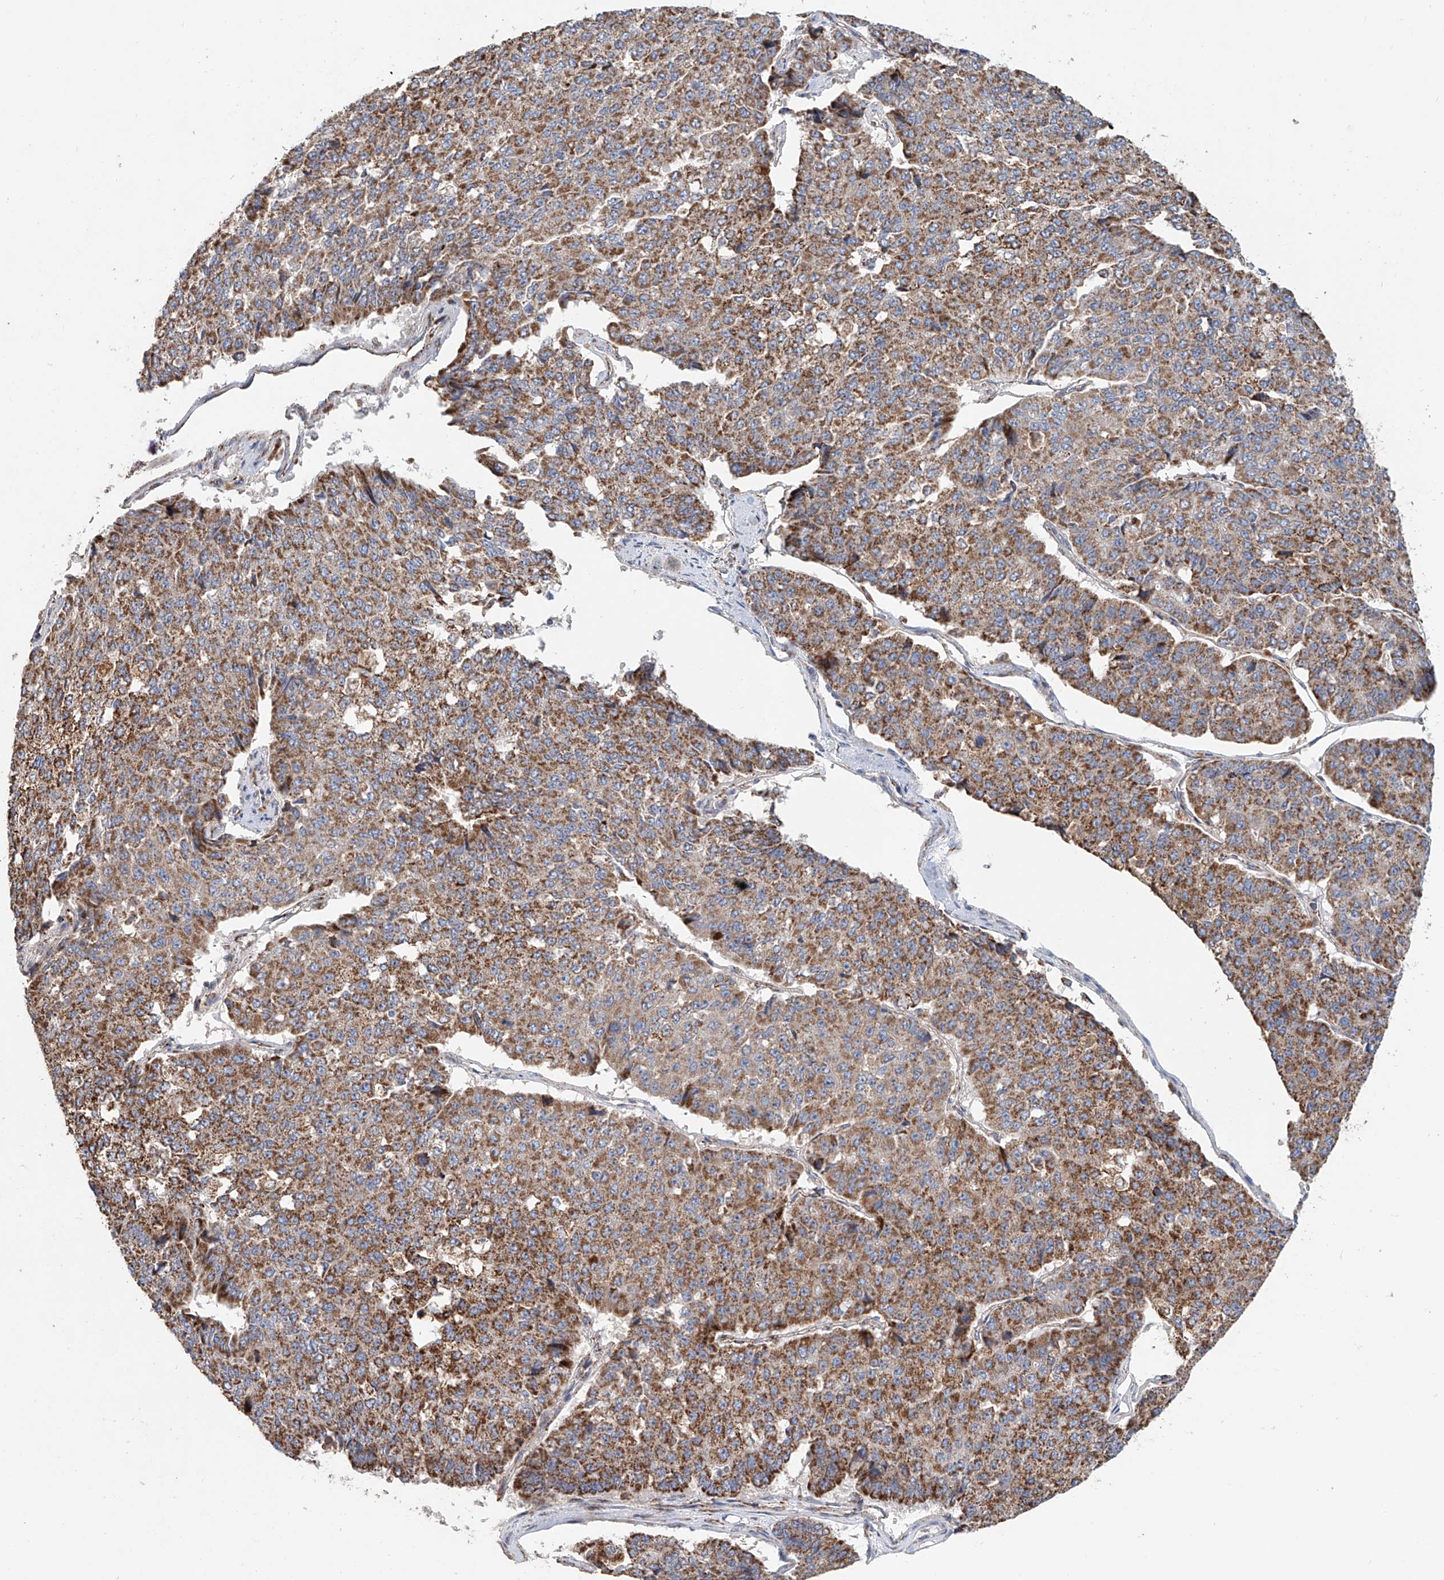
{"staining": {"intensity": "moderate", "quantity": ">75%", "location": "cytoplasmic/membranous"}, "tissue": "pancreatic cancer", "cell_type": "Tumor cells", "image_type": "cancer", "snomed": [{"axis": "morphology", "description": "Adenocarcinoma, NOS"}, {"axis": "topography", "description": "Pancreas"}], "caption": "Pancreatic cancer (adenocarcinoma) stained with immunohistochemistry exhibits moderate cytoplasmic/membranous positivity in about >75% of tumor cells.", "gene": "MCL1", "patient": {"sex": "male", "age": 50}}